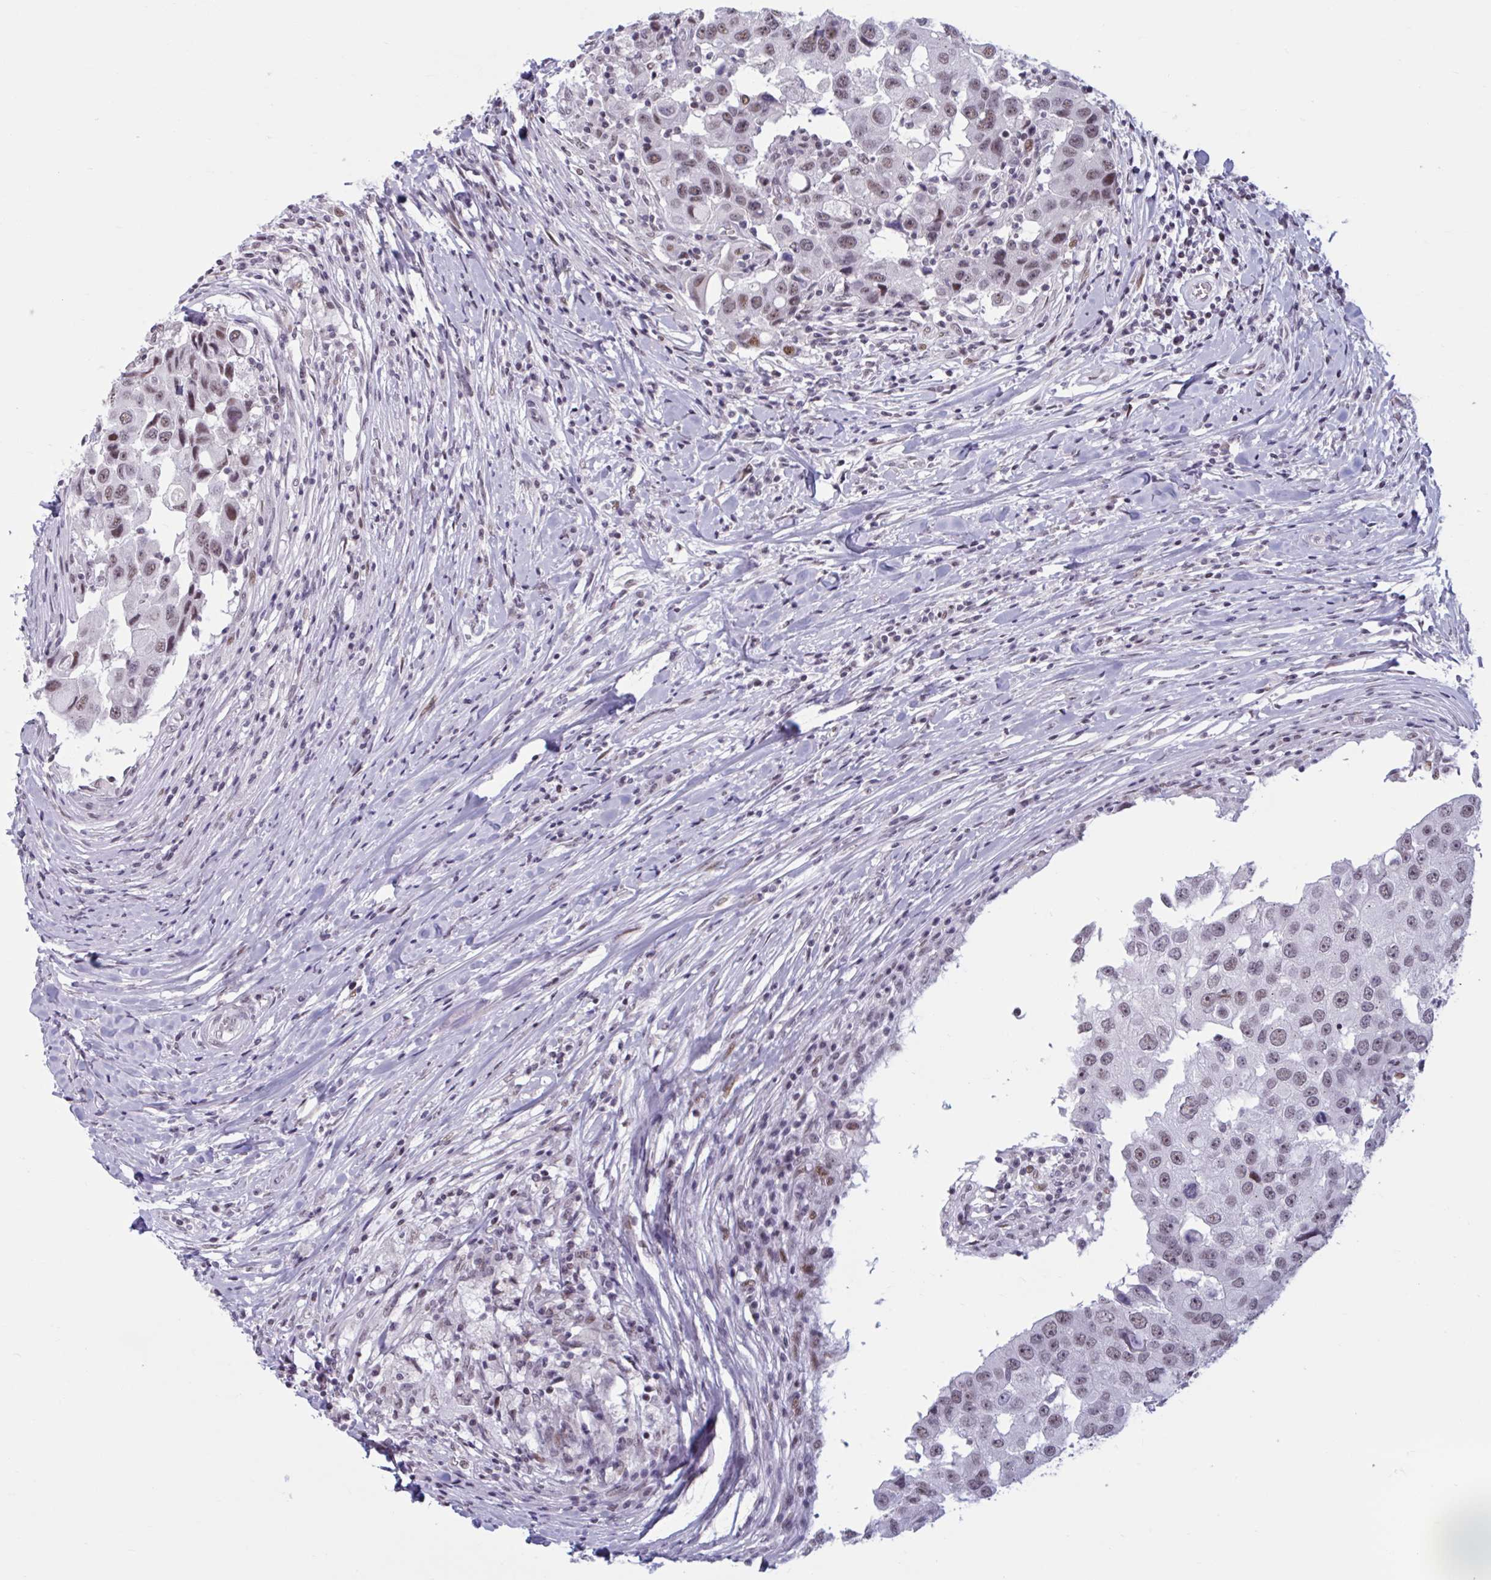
{"staining": {"intensity": "moderate", "quantity": "25%-75%", "location": "nuclear"}, "tissue": "breast cancer", "cell_type": "Tumor cells", "image_type": "cancer", "snomed": [{"axis": "morphology", "description": "Duct carcinoma"}, {"axis": "topography", "description": "Breast"}], "caption": "Brown immunohistochemical staining in human breast cancer (invasive ductal carcinoma) reveals moderate nuclear expression in about 25%-75% of tumor cells.", "gene": "HSD17B6", "patient": {"sex": "female", "age": 27}}